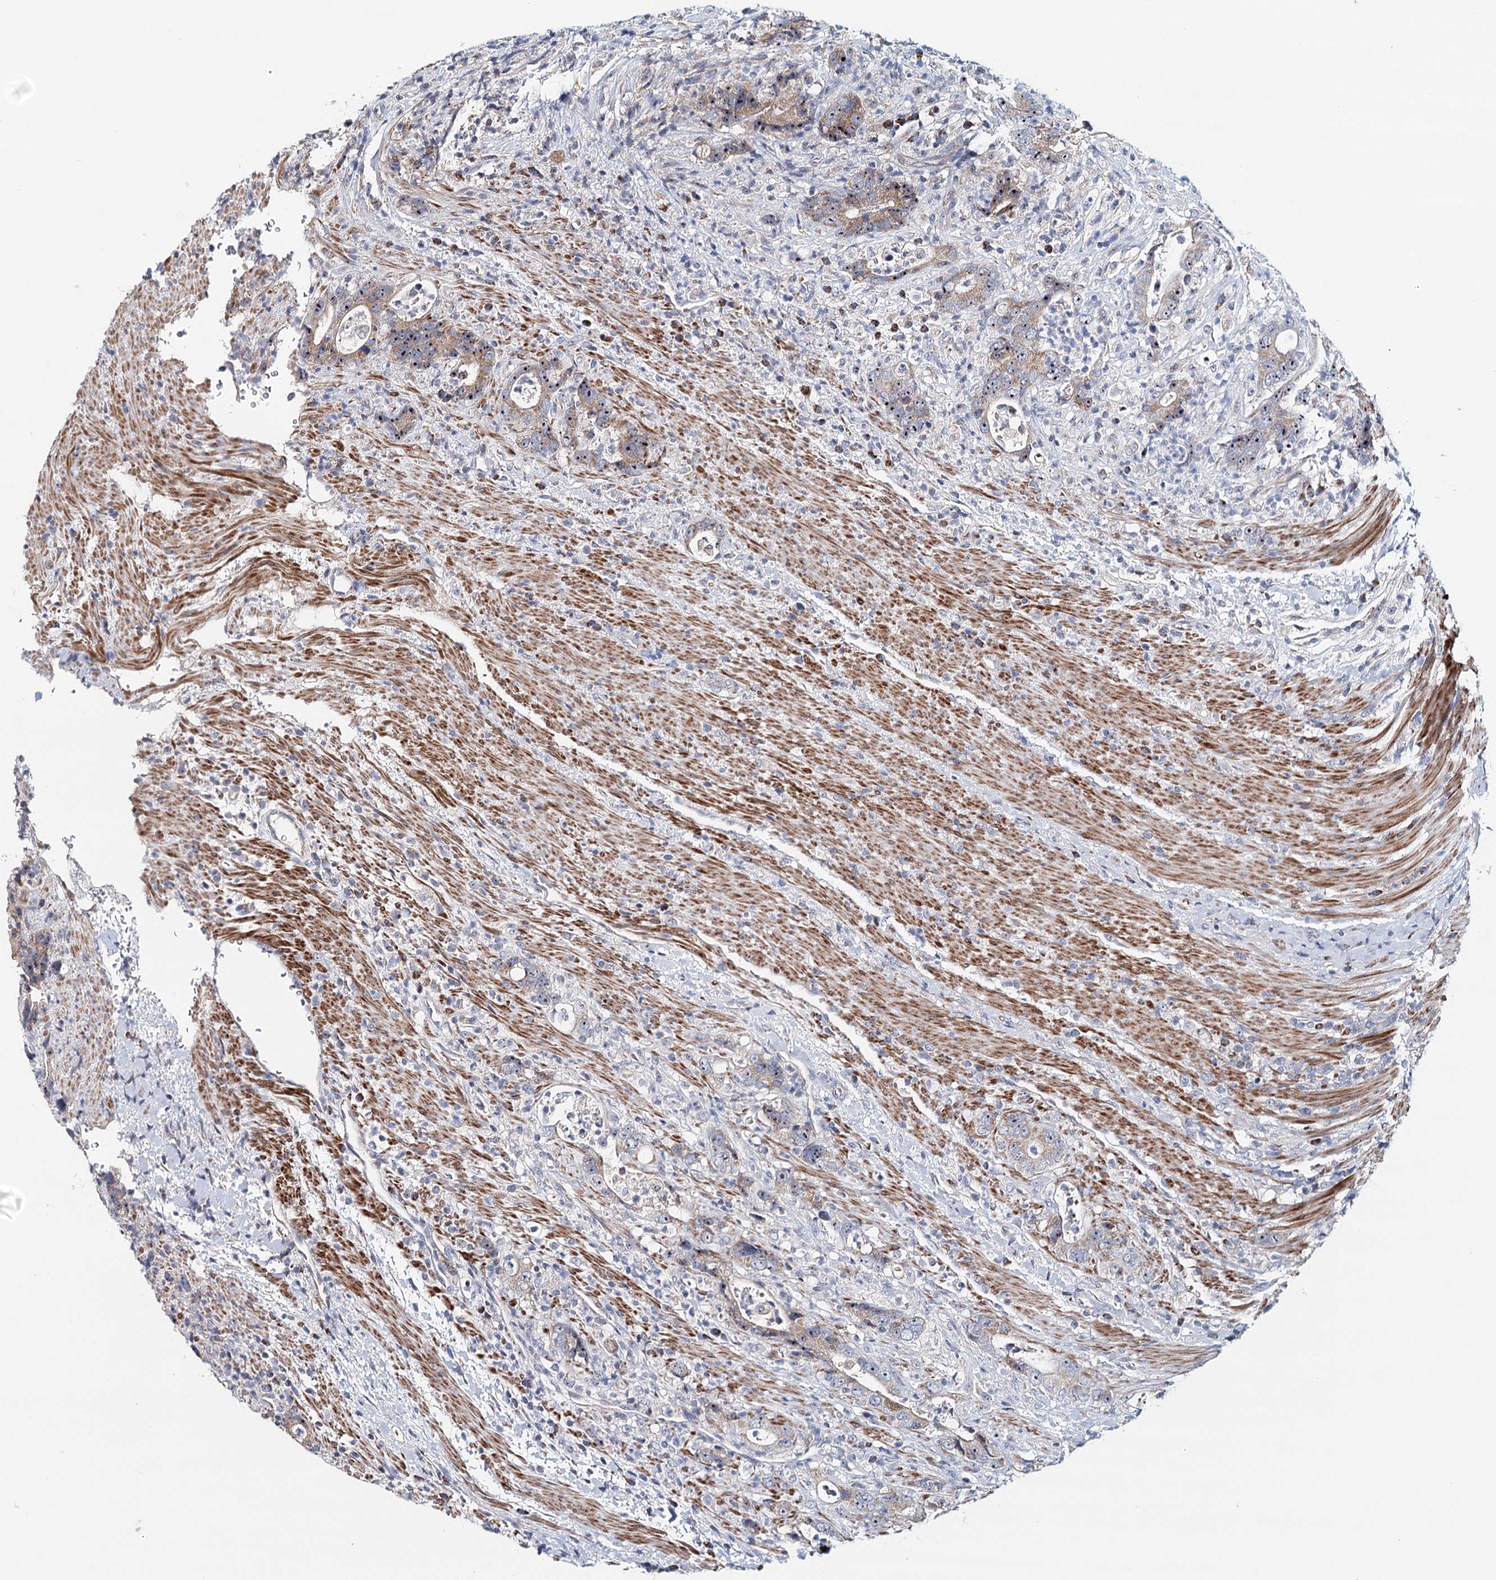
{"staining": {"intensity": "weak", "quantity": "25%-75%", "location": "cytoplasmic/membranous,nuclear"}, "tissue": "colorectal cancer", "cell_type": "Tumor cells", "image_type": "cancer", "snomed": [{"axis": "morphology", "description": "Adenocarcinoma, NOS"}, {"axis": "topography", "description": "Colon"}], "caption": "Immunohistochemical staining of adenocarcinoma (colorectal) demonstrates weak cytoplasmic/membranous and nuclear protein positivity in about 25%-75% of tumor cells. (DAB (3,3'-diaminobenzidine) = brown stain, brightfield microscopy at high magnification).", "gene": "RBM43", "patient": {"sex": "female", "age": 75}}